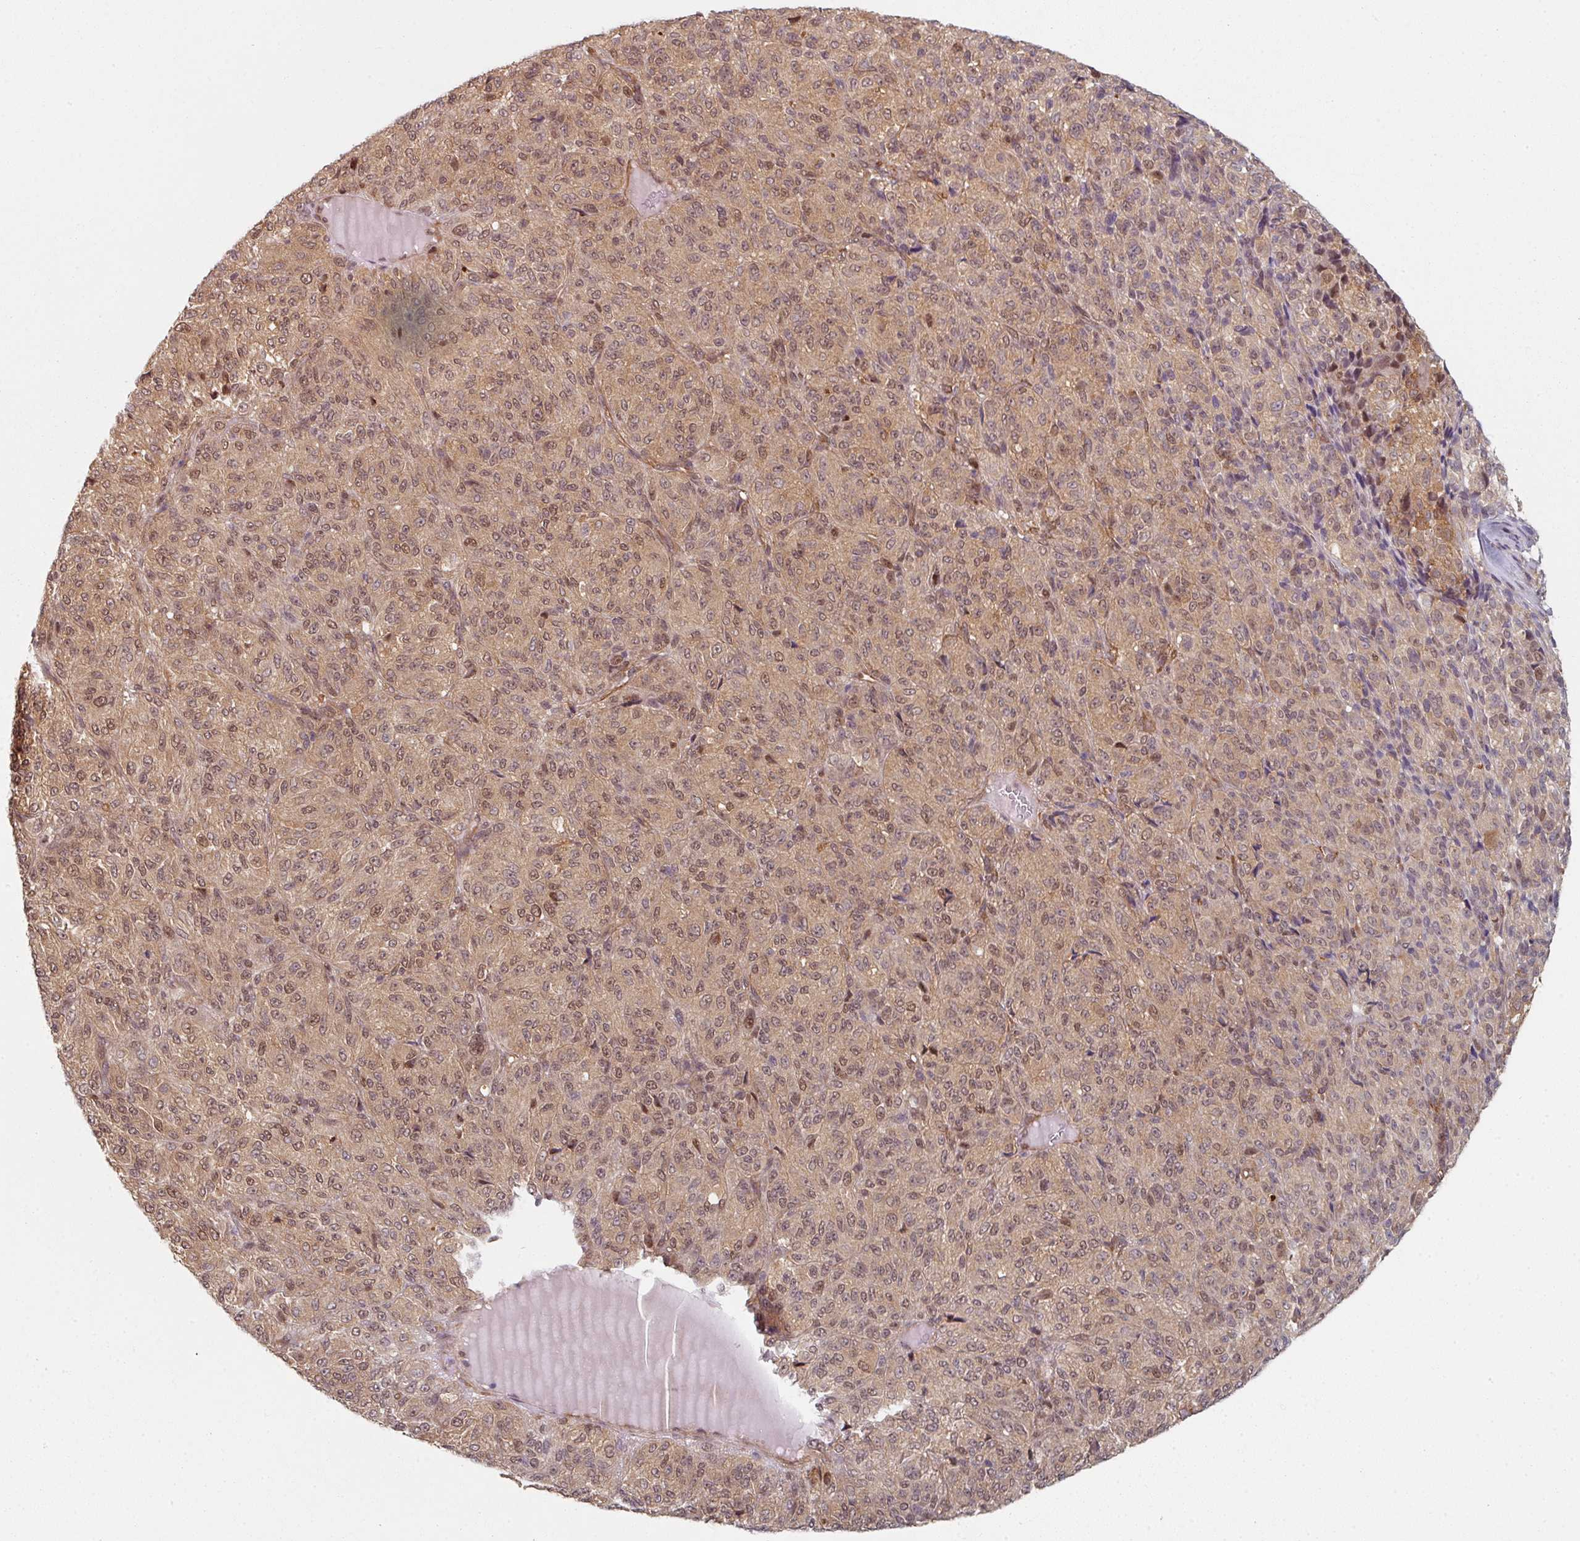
{"staining": {"intensity": "moderate", "quantity": ">75%", "location": "cytoplasmic/membranous,nuclear"}, "tissue": "melanoma", "cell_type": "Tumor cells", "image_type": "cancer", "snomed": [{"axis": "morphology", "description": "Malignant melanoma, Metastatic site"}, {"axis": "topography", "description": "Brain"}], "caption": "This micrograph shows malignant melanoma (metastatic site) stained with IHC to label a protein in brown. The cytoplasmic/membranous and nuclear of tumor cells show moderate positivity for the protein. Nuclei are counter-stained blue.", "gene": "PSME3IP1", "patient": {"sex": "female", "age": 56}}